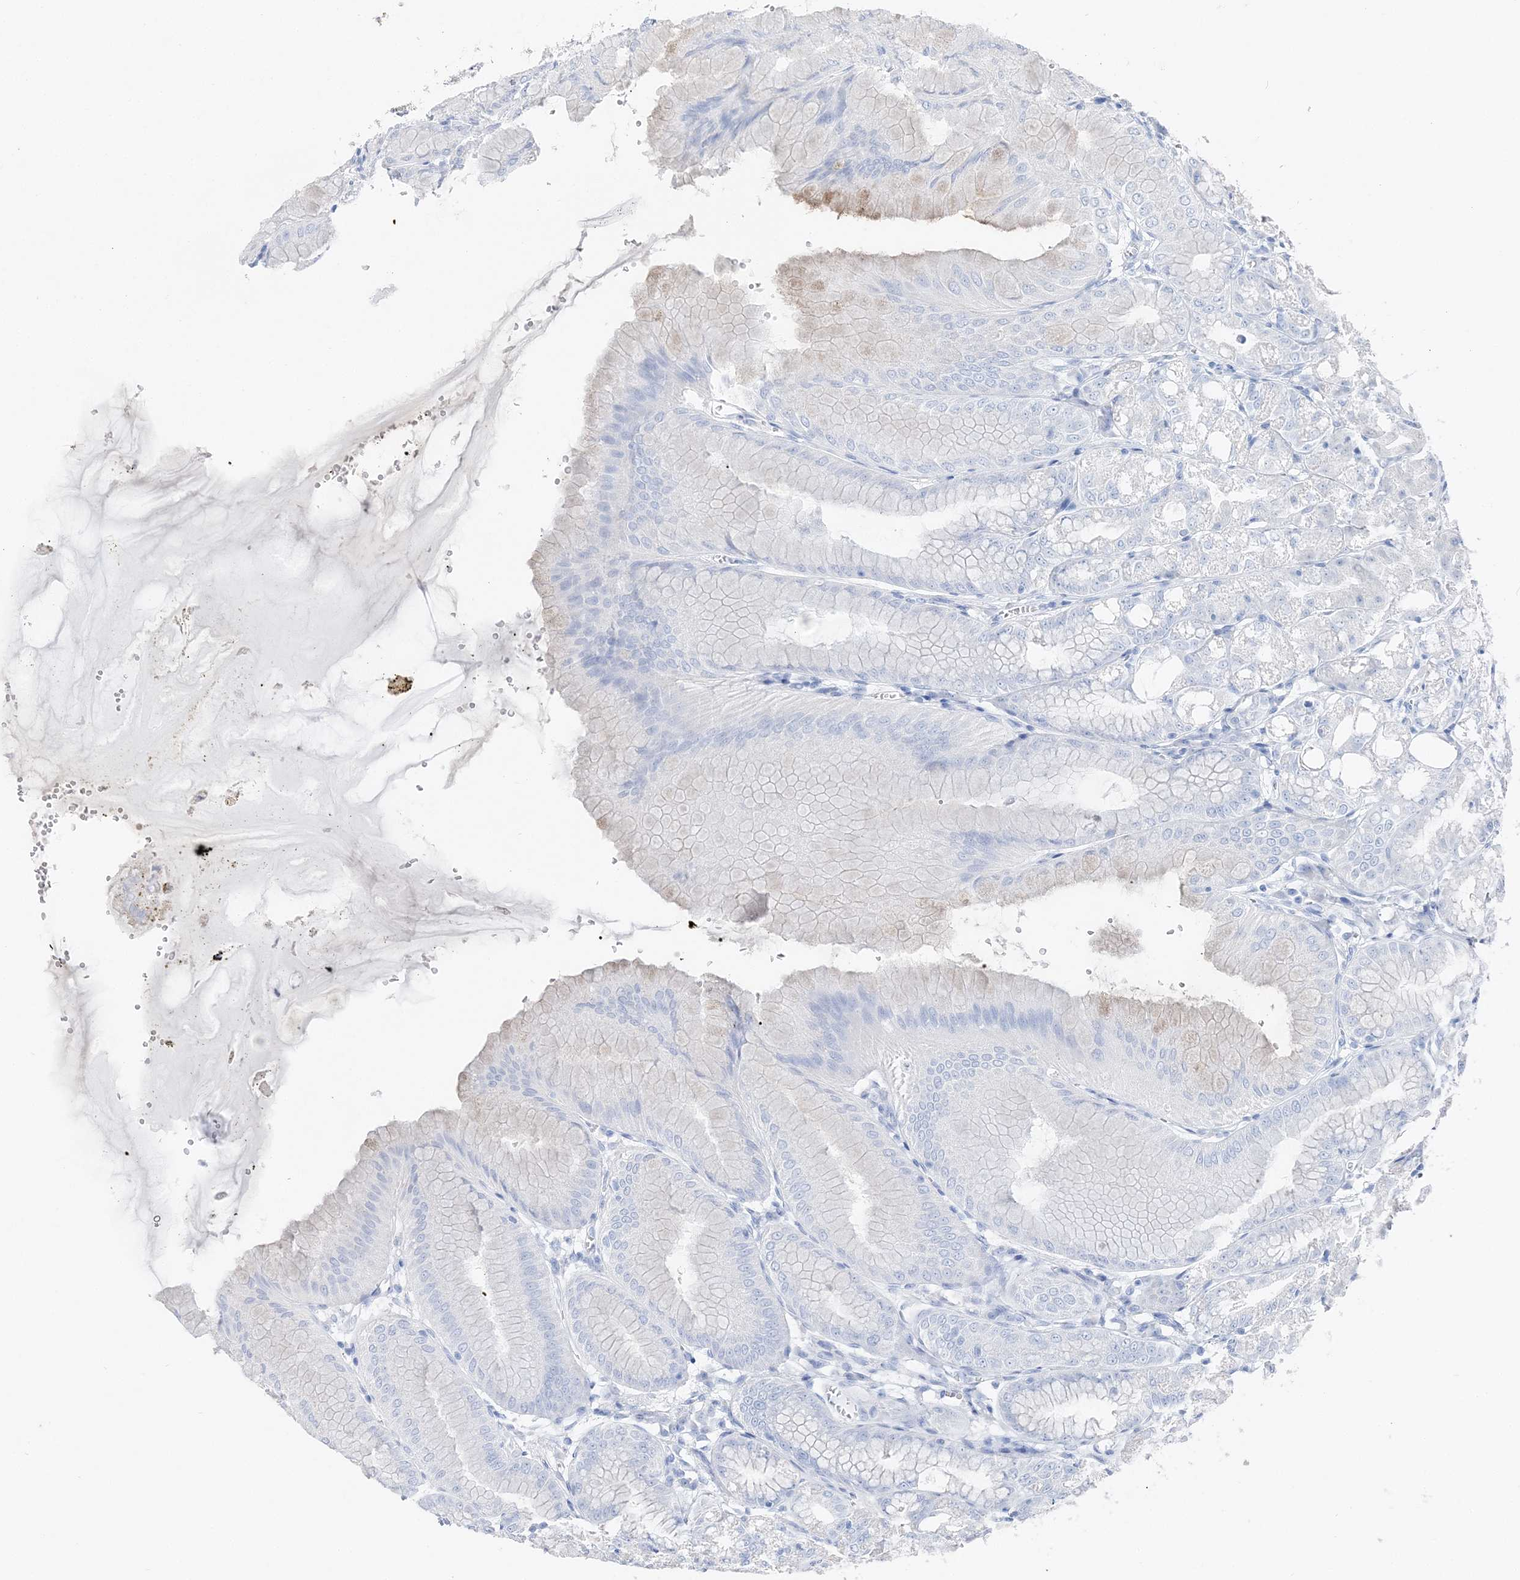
{"staining": {"intensity": "negative", "quantity": "none", "location": "none"}, "tissue": "stomach", "cell_type": "Glandular cells", "image_type": "normal", "snomed": [{"axis": "morphology", "description": "Normal tissue, NOS"}, {"axis": "topography", "description": "Stomach, lower"}], "caption": "An immunohistochemistry (IHC) image of normal stomach is shown. There is no staining in glandular cells of stomach.", "gene": "TSPYL6", "patient": {"sex": "male", "age": 71}}